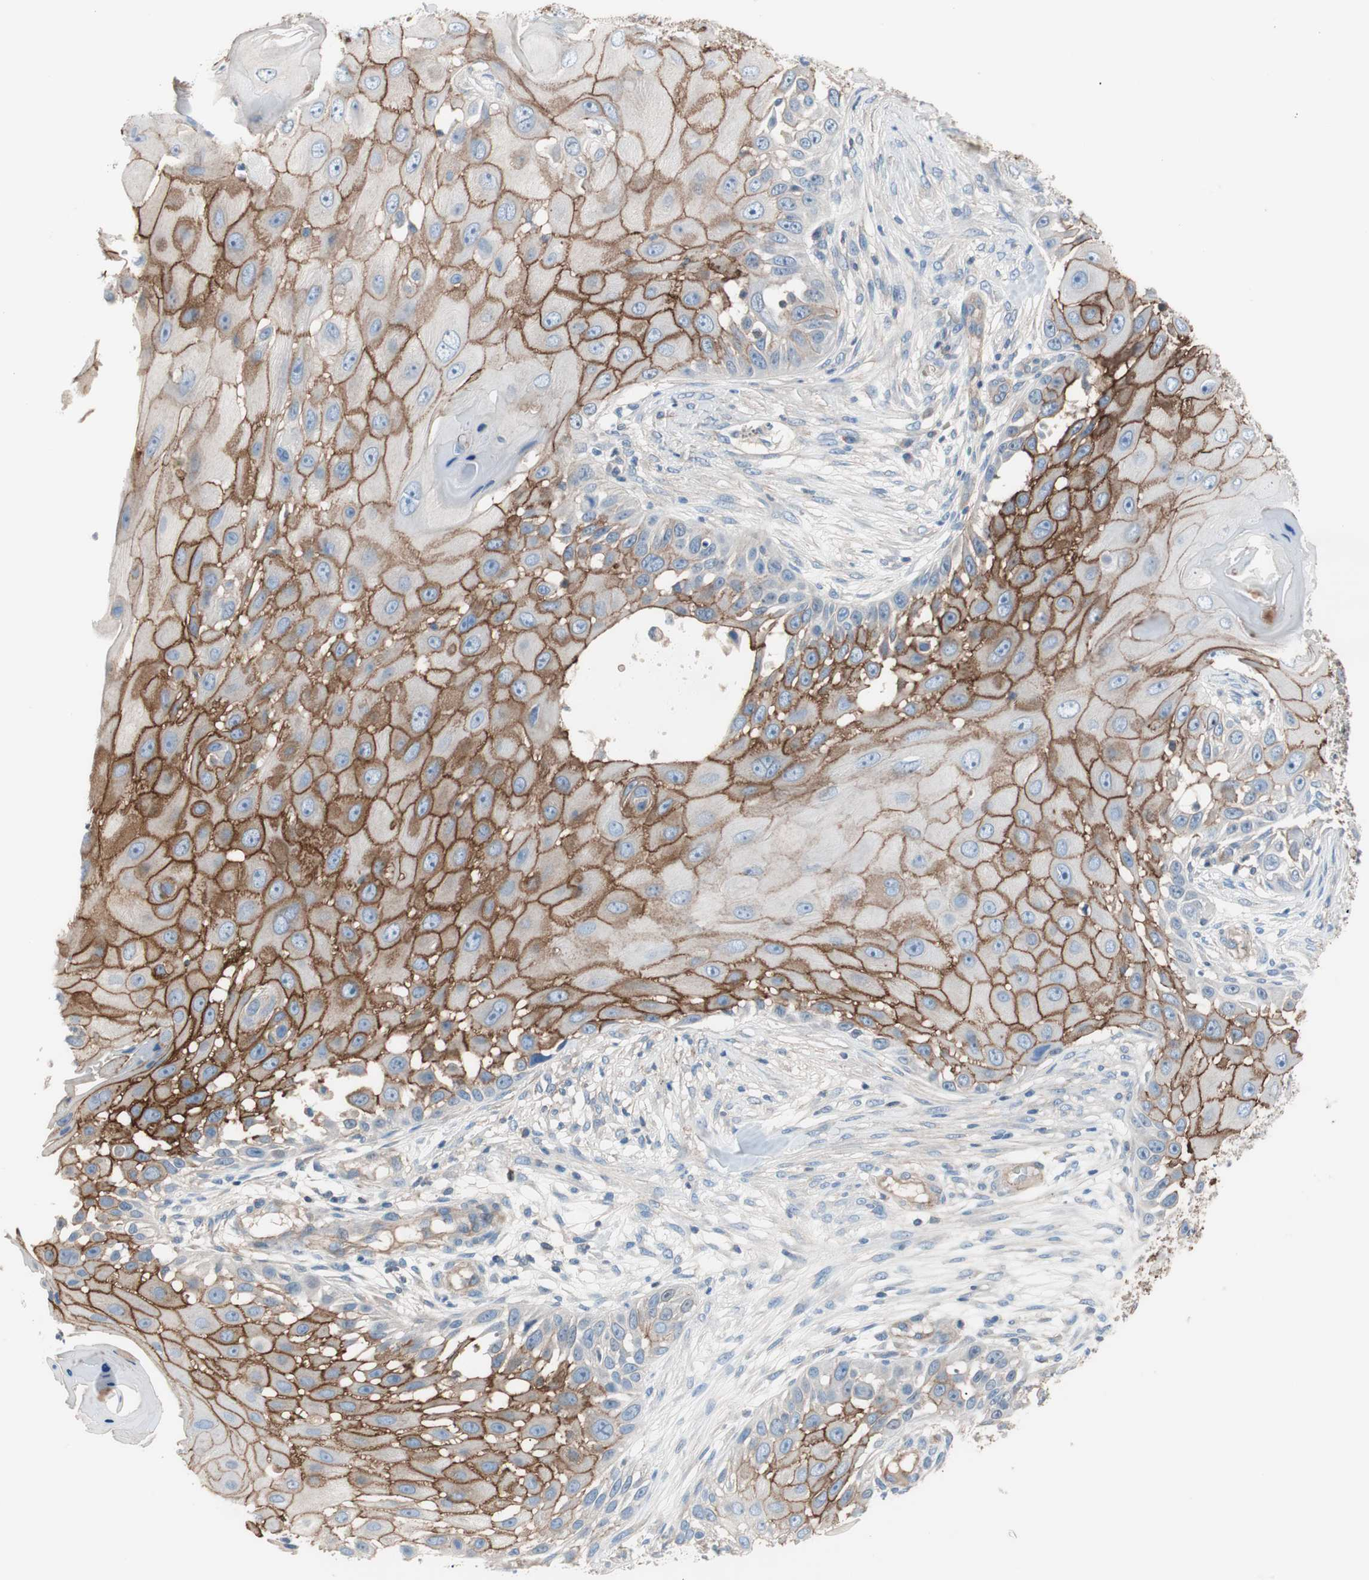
{"staining": {"intensity": "strong", "quantity": "25%-75%", "location": "cytoplasmic/membranous"}, "tissue": "skin cancer", "cell_type": "Tumor cells", "image_type": "cancer", "snomed": [{"axis": "morphology", "description": "Squamous cell carcinoma, NOS"}, {"axis": "topography", "description": "Skin"}], "caption": "This photomicrograph displays immunohistochemistry (IHC) staining of human skin cancer, with high strong cytoplasmic/membranous expression in approximately 25%-75% of tumor cells.", "gene": "GPR160", "patient": {"sex": "female", "age": 44}}